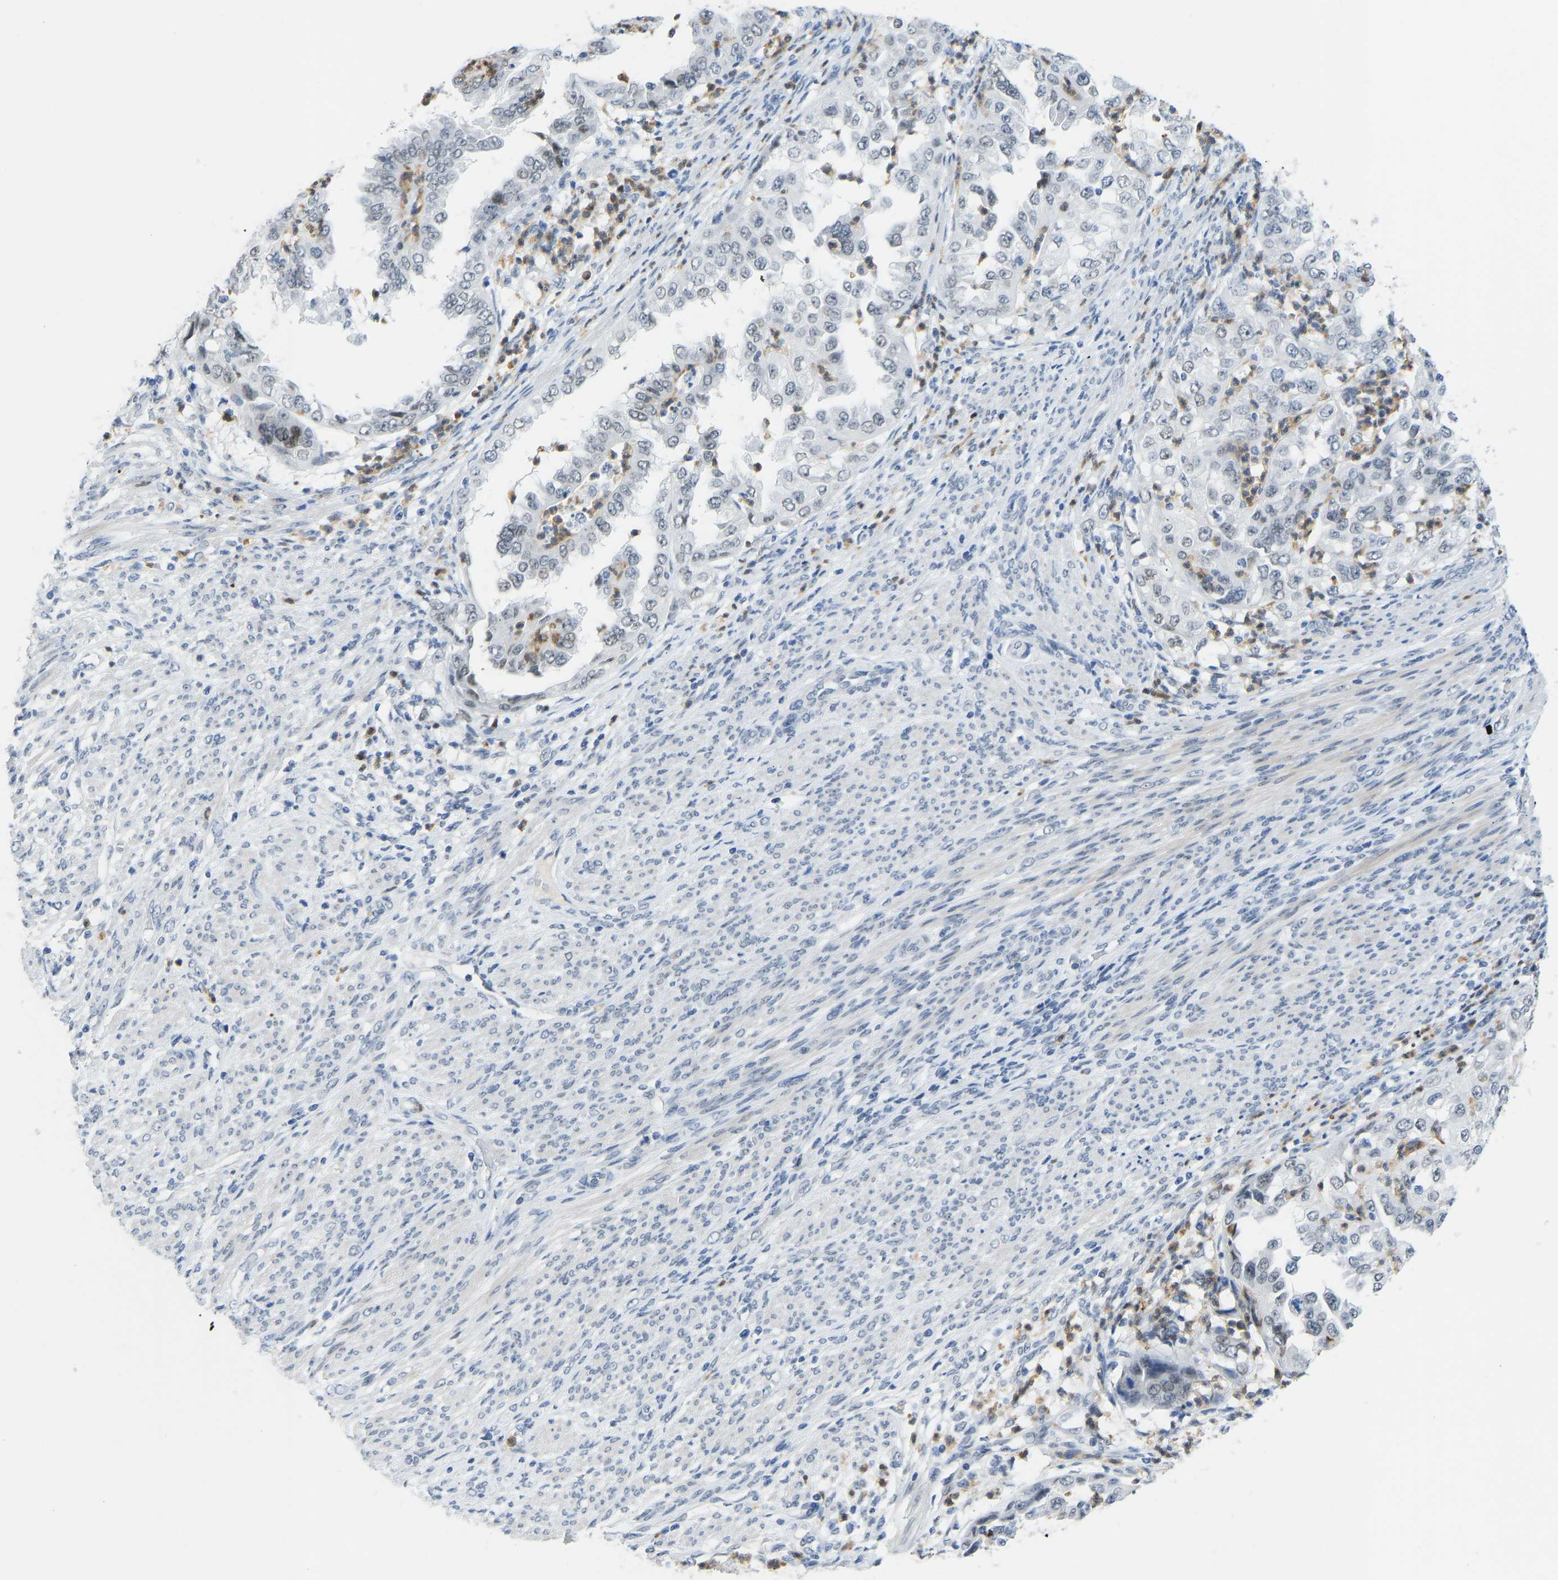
{"staining": {"intensity": "negative", "quantity": "none", "location": "none"}, "tissue": "endometrial cancer", "cell_type": "Tumor cells", "image_type": "cancer", "snomed": [{"axis": "morphology", "description": "Adenocarcinoma, NOS"}, {"axis": "topography", "description": "Endometrium"}], "caption": "The histopathology image exhibits no staining of tumor cells in endometrial cancer.", "gene": "TXNDC2", "patient": {"sex": "female", "age": 85}}